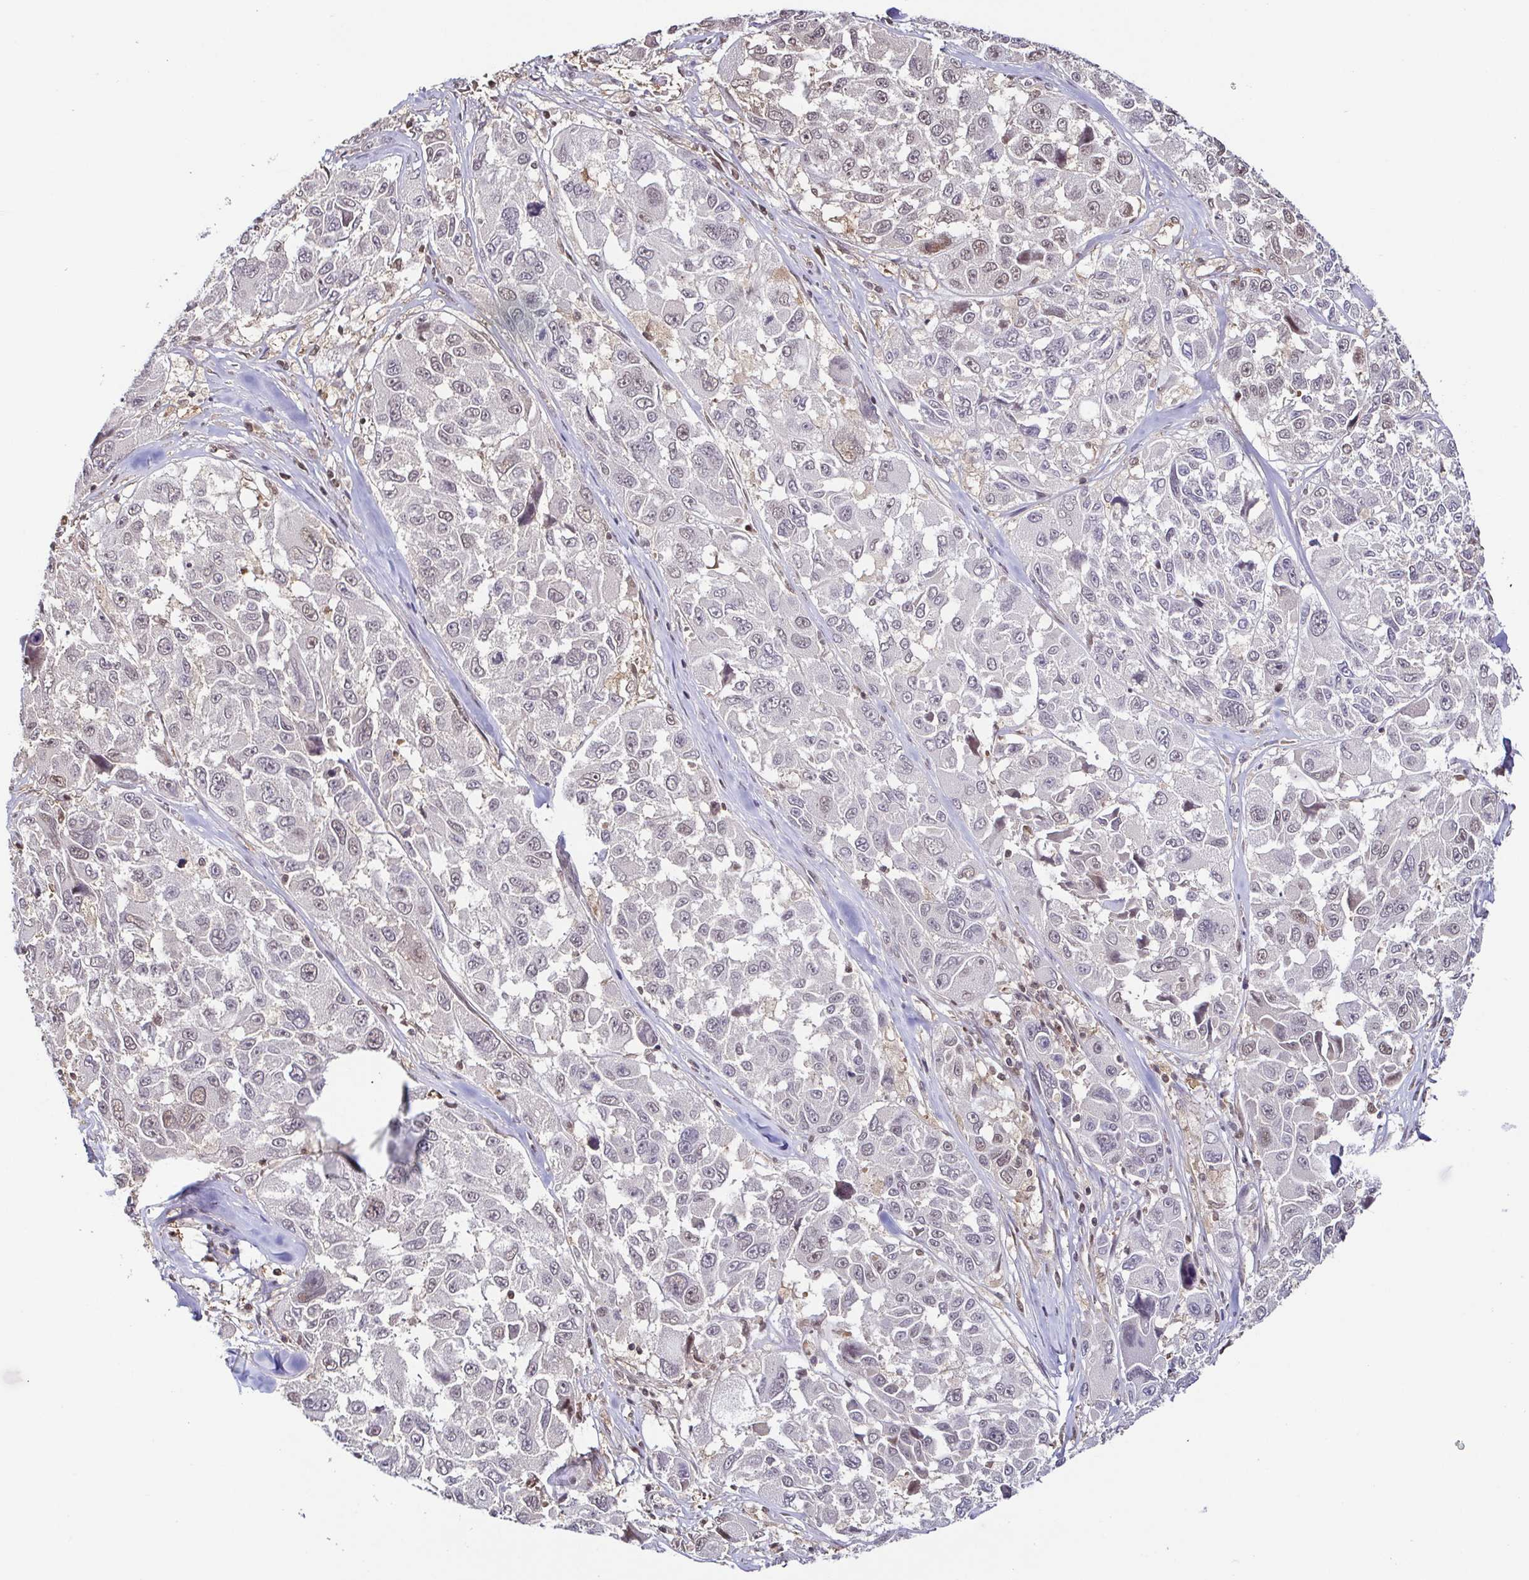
{"staining": {"intensity": "moderate", "quantity": "<25%", "location": "nuclear"}, "tissue": "melanoma", "cell_type": "Tumor cells", "image_type": "cancer", "snomed": [{"axis": "morphology", "description": "Malignant melanoma, NOS"}, {"axis": "topography", "description": "Skin"}], "caption": "Immunohistochemical staining of melanoma exhibits moderate nuclear protein staining in about <25% of tumor cells. The staining is performed using DAB brown chromogen to label protein expression. The nuclei are counter-stained blue using hematoxylin.", "gene": "PSMB9", "patient": {"sex": "female", "age": 66}}